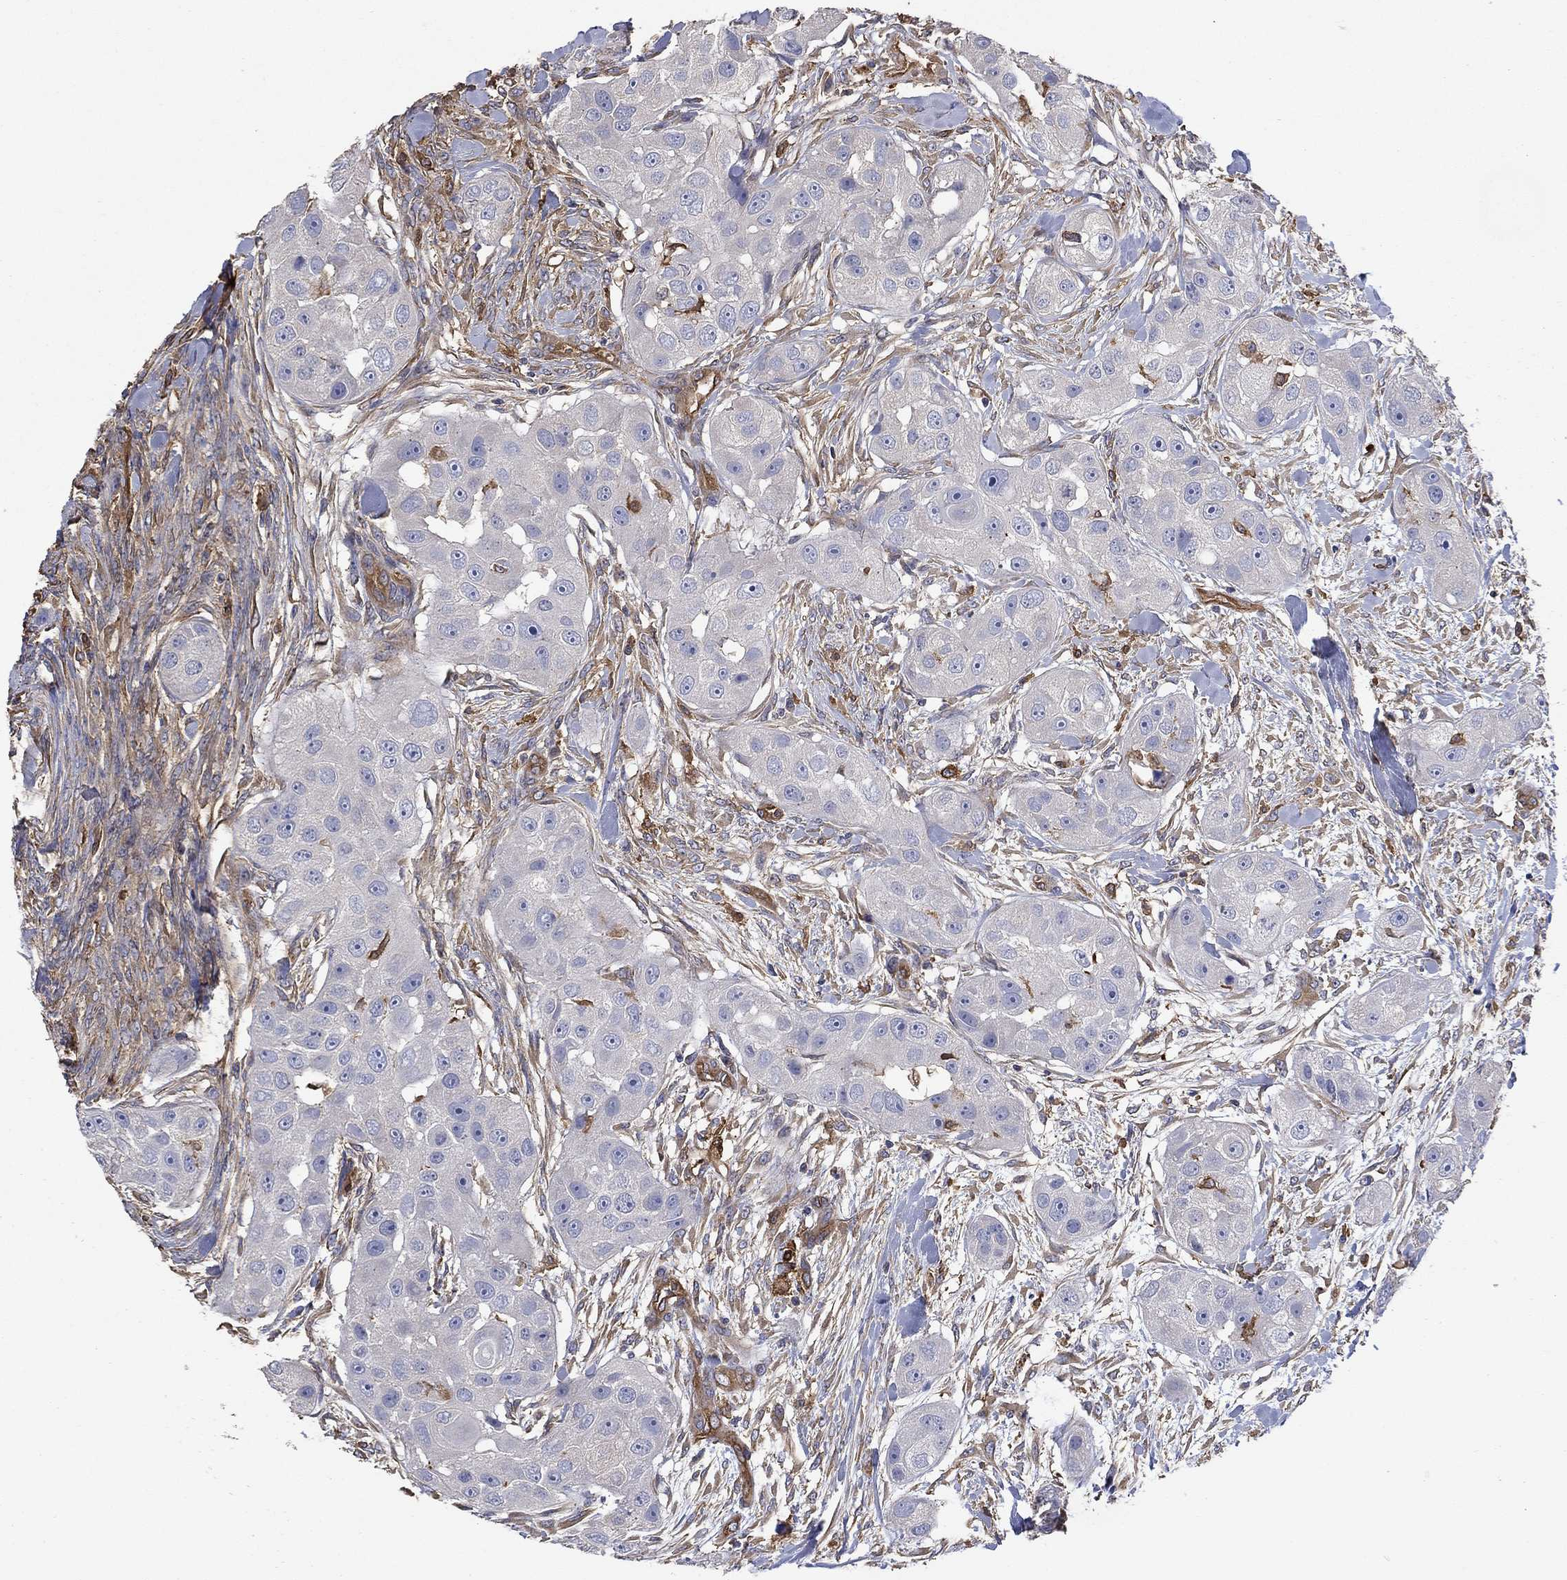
{"staining": {"intensity": "moderate", "quantity": "<25%", "location": "cytoplasmic/membranous"}, "tissue": "head and neck cancer", "cell_type": "Tumor cells", "image_type": "cancer", "snomed": [{"axis": "morphology", "description": "Squamous cell carcinoma, NOS"}, {"axis": "topography", "description": "Head-Neck"}], "caption": "An image showing moderate cytoplasmic/membranous staining in approximately <25% of tumor cells in head and neck cancer (squamous cell carcinoma), as visualized by brown immunohistochemical staining.", "gene": "DPYSL2", "patient": {"sex": "male", "age": 51}}